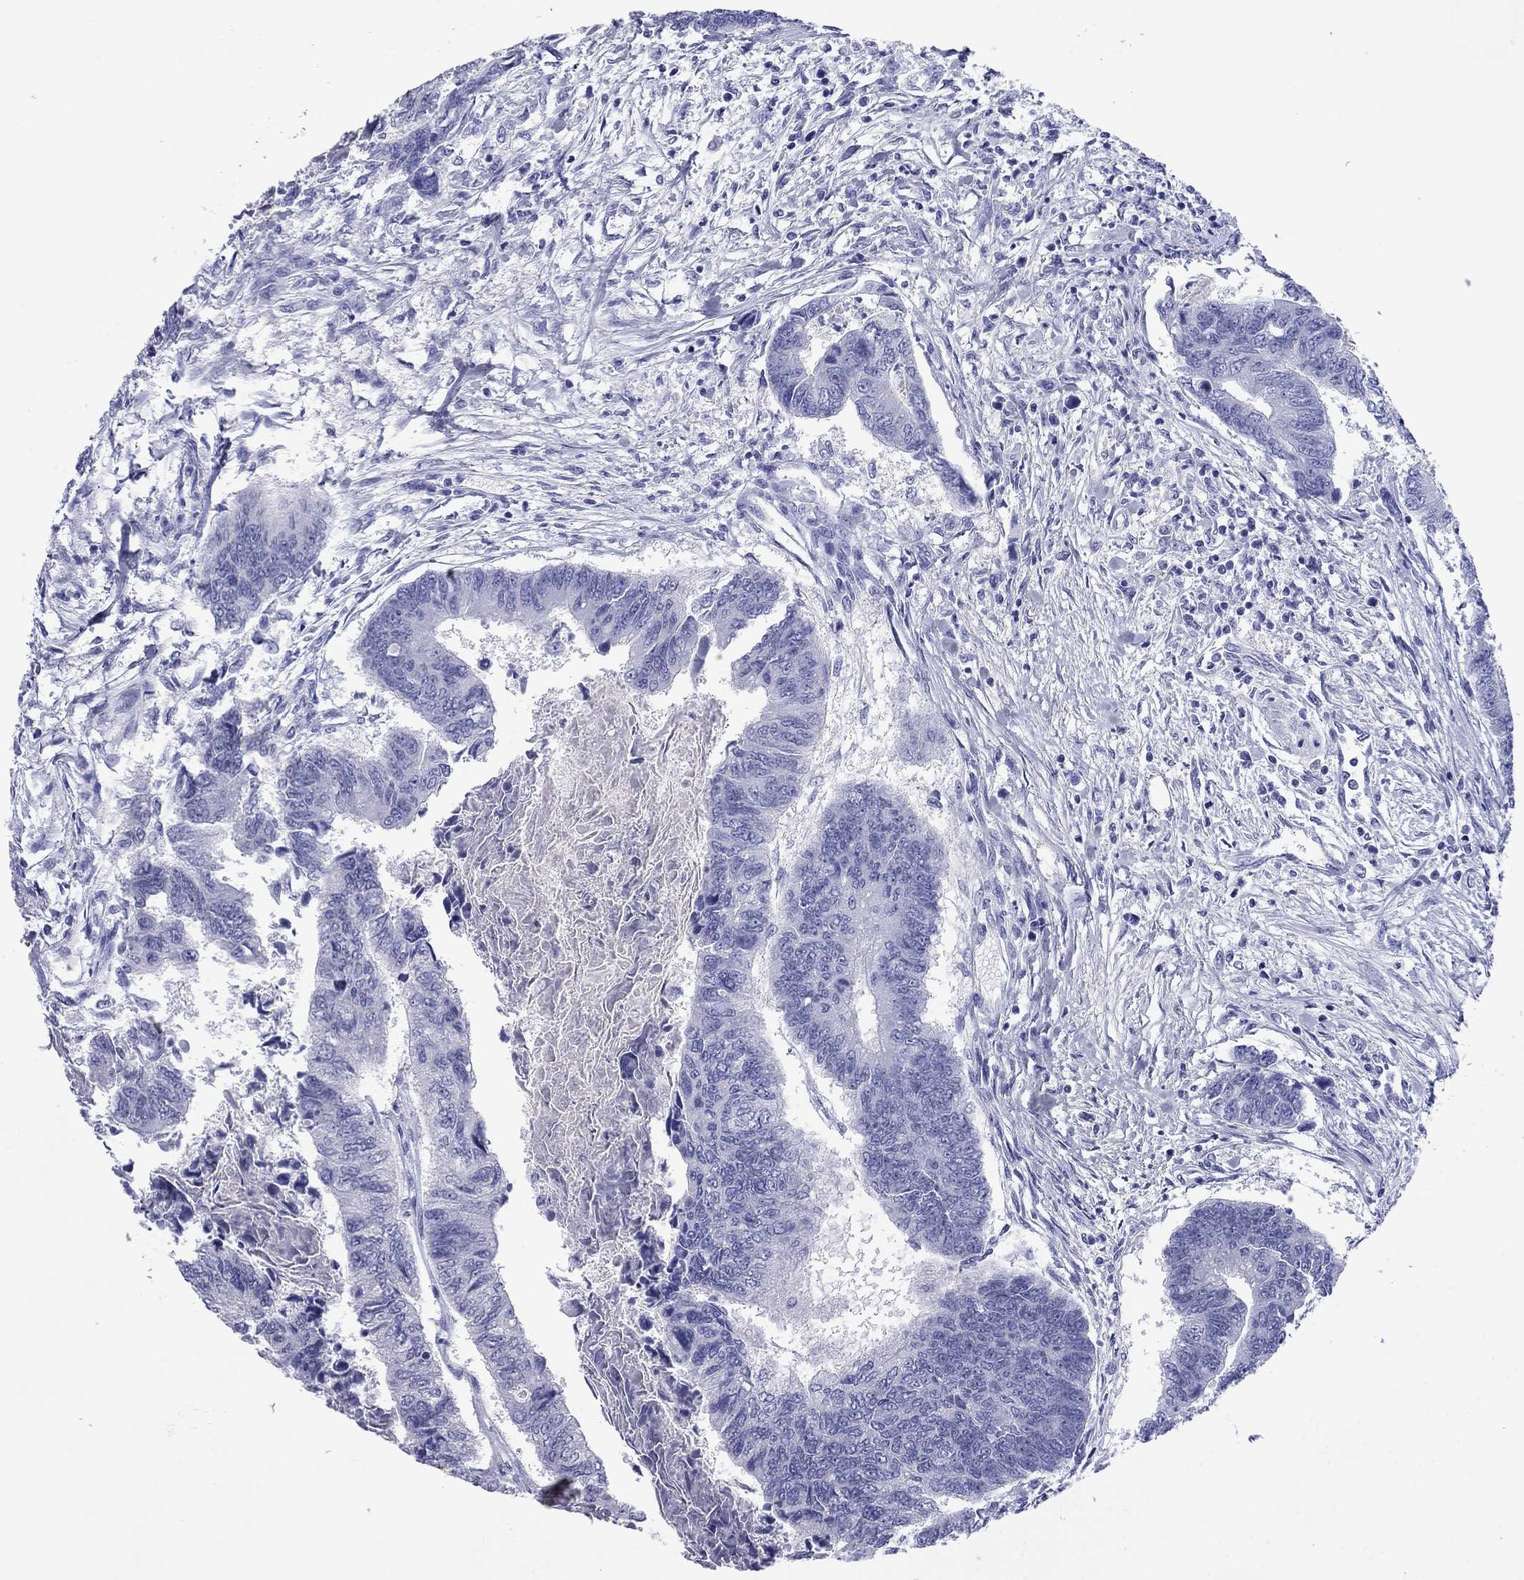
{"staining": {"intensity": "negative", "quantity": "none", "location": "none"}, "tissue": "colorectal cancer", "cell_type": "Tumor cells", "image_type": "cancer", "snomed": [{"axis": "morphology", "description": "Adenocarcinoma, NOS"}, {"axis": "topography", "description": "Colon"}], "caption": "IHC micrograph of colorectal adenocarcinoma stained for a protein (brown), which shows no staining in tumor cells. (DAB IHC visualized using brightfield microscopy, high magnification).", "gene": "ODF4", "patient": {"sex": "female", "age": 65}}